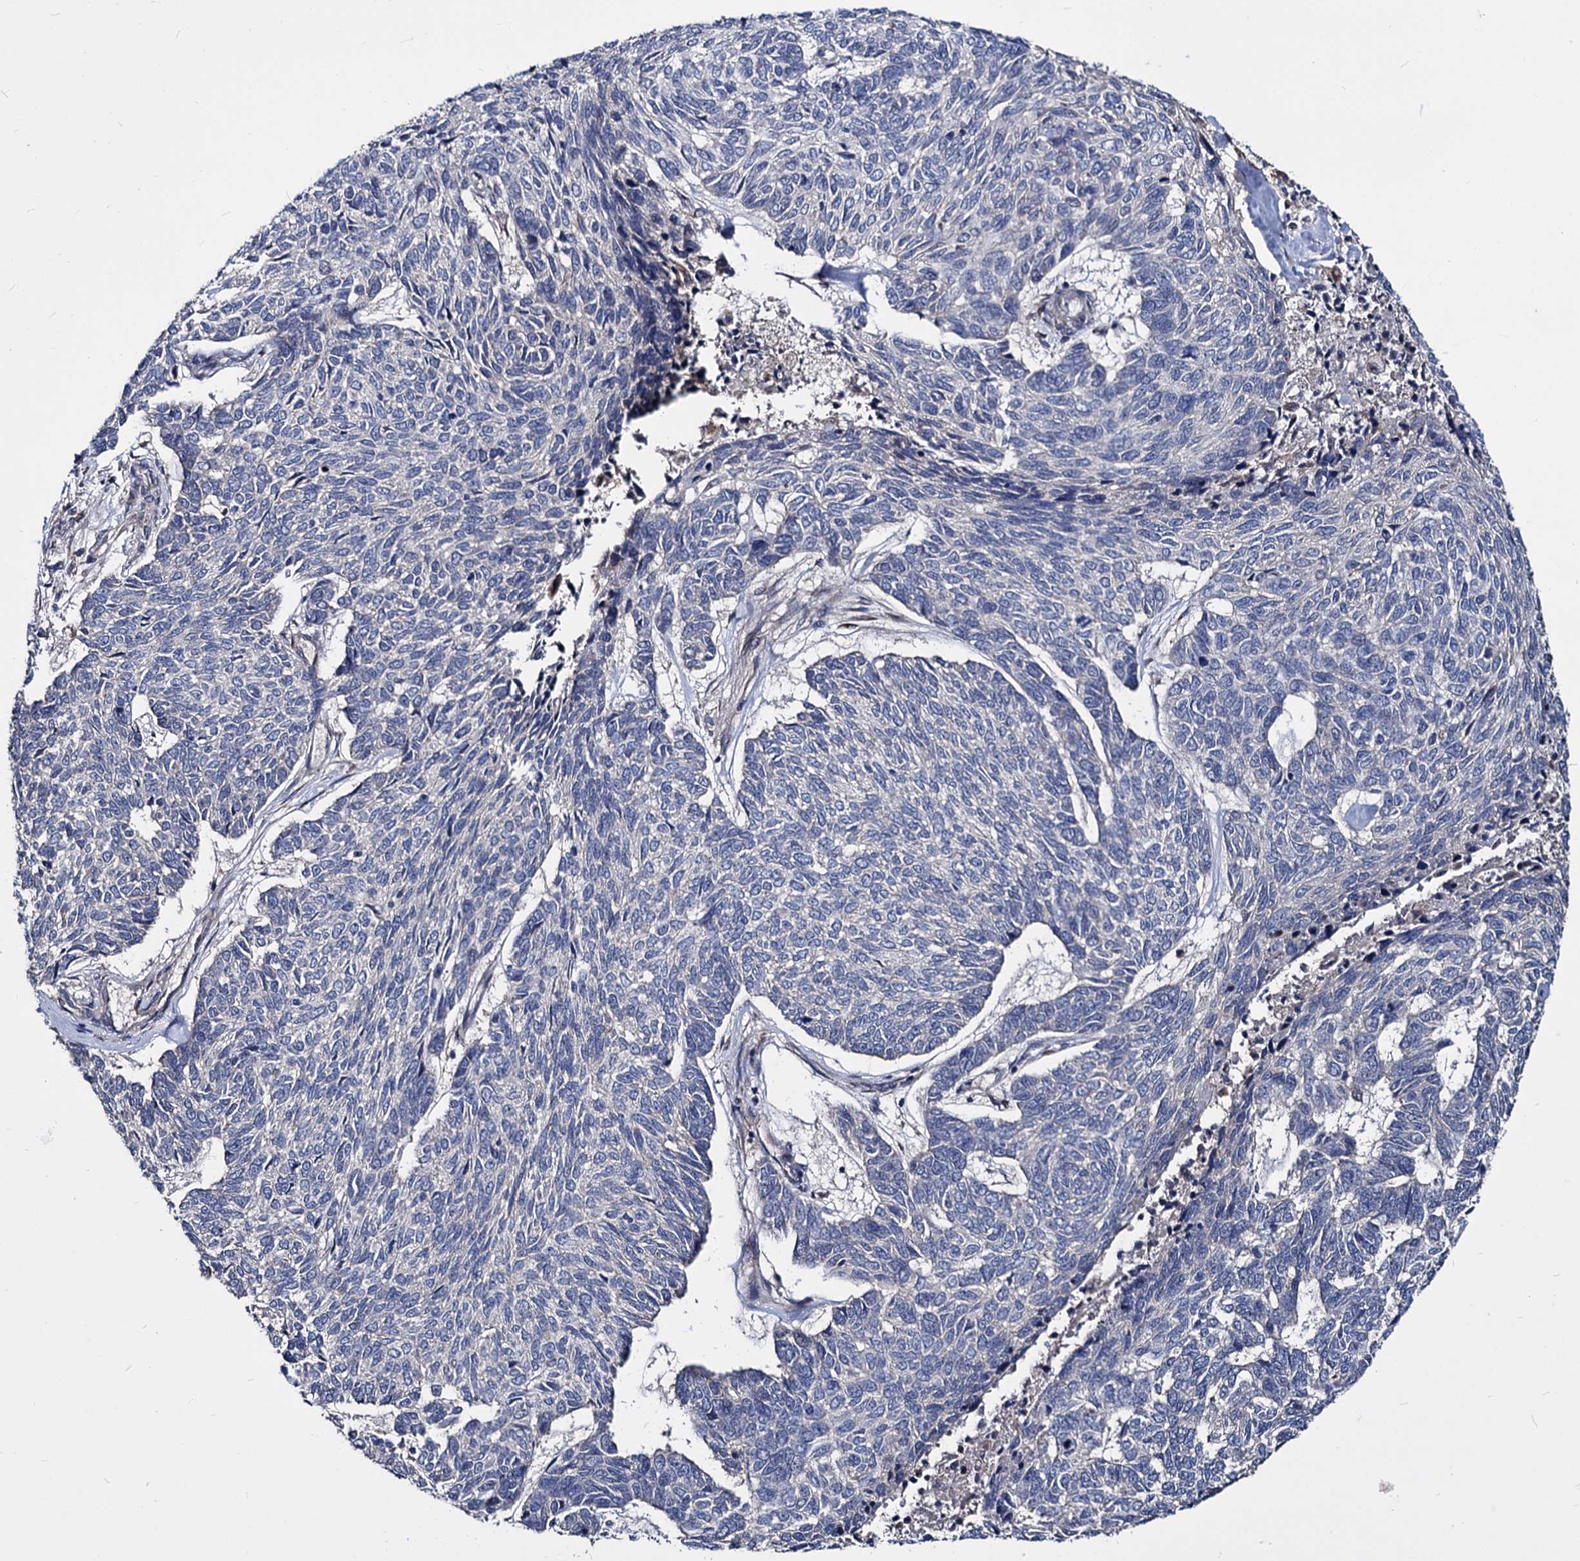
{"staining": {"intensity": "negative", "quantity": "none", "location": "none"}, "tissue": "skin cancer", "cell_type": "Tumor cells", "image_type": "cancer", "snomed": [{"axis": "morphology", "description": "Basal cell carcinoma"}, {"axis": "topography", "description": "Skin"}], "caption": "Tumor cells show no significant protein expression in skin cancer.", "gene": "SMAGP", "patient": {"sex": "female", "age": 65}}